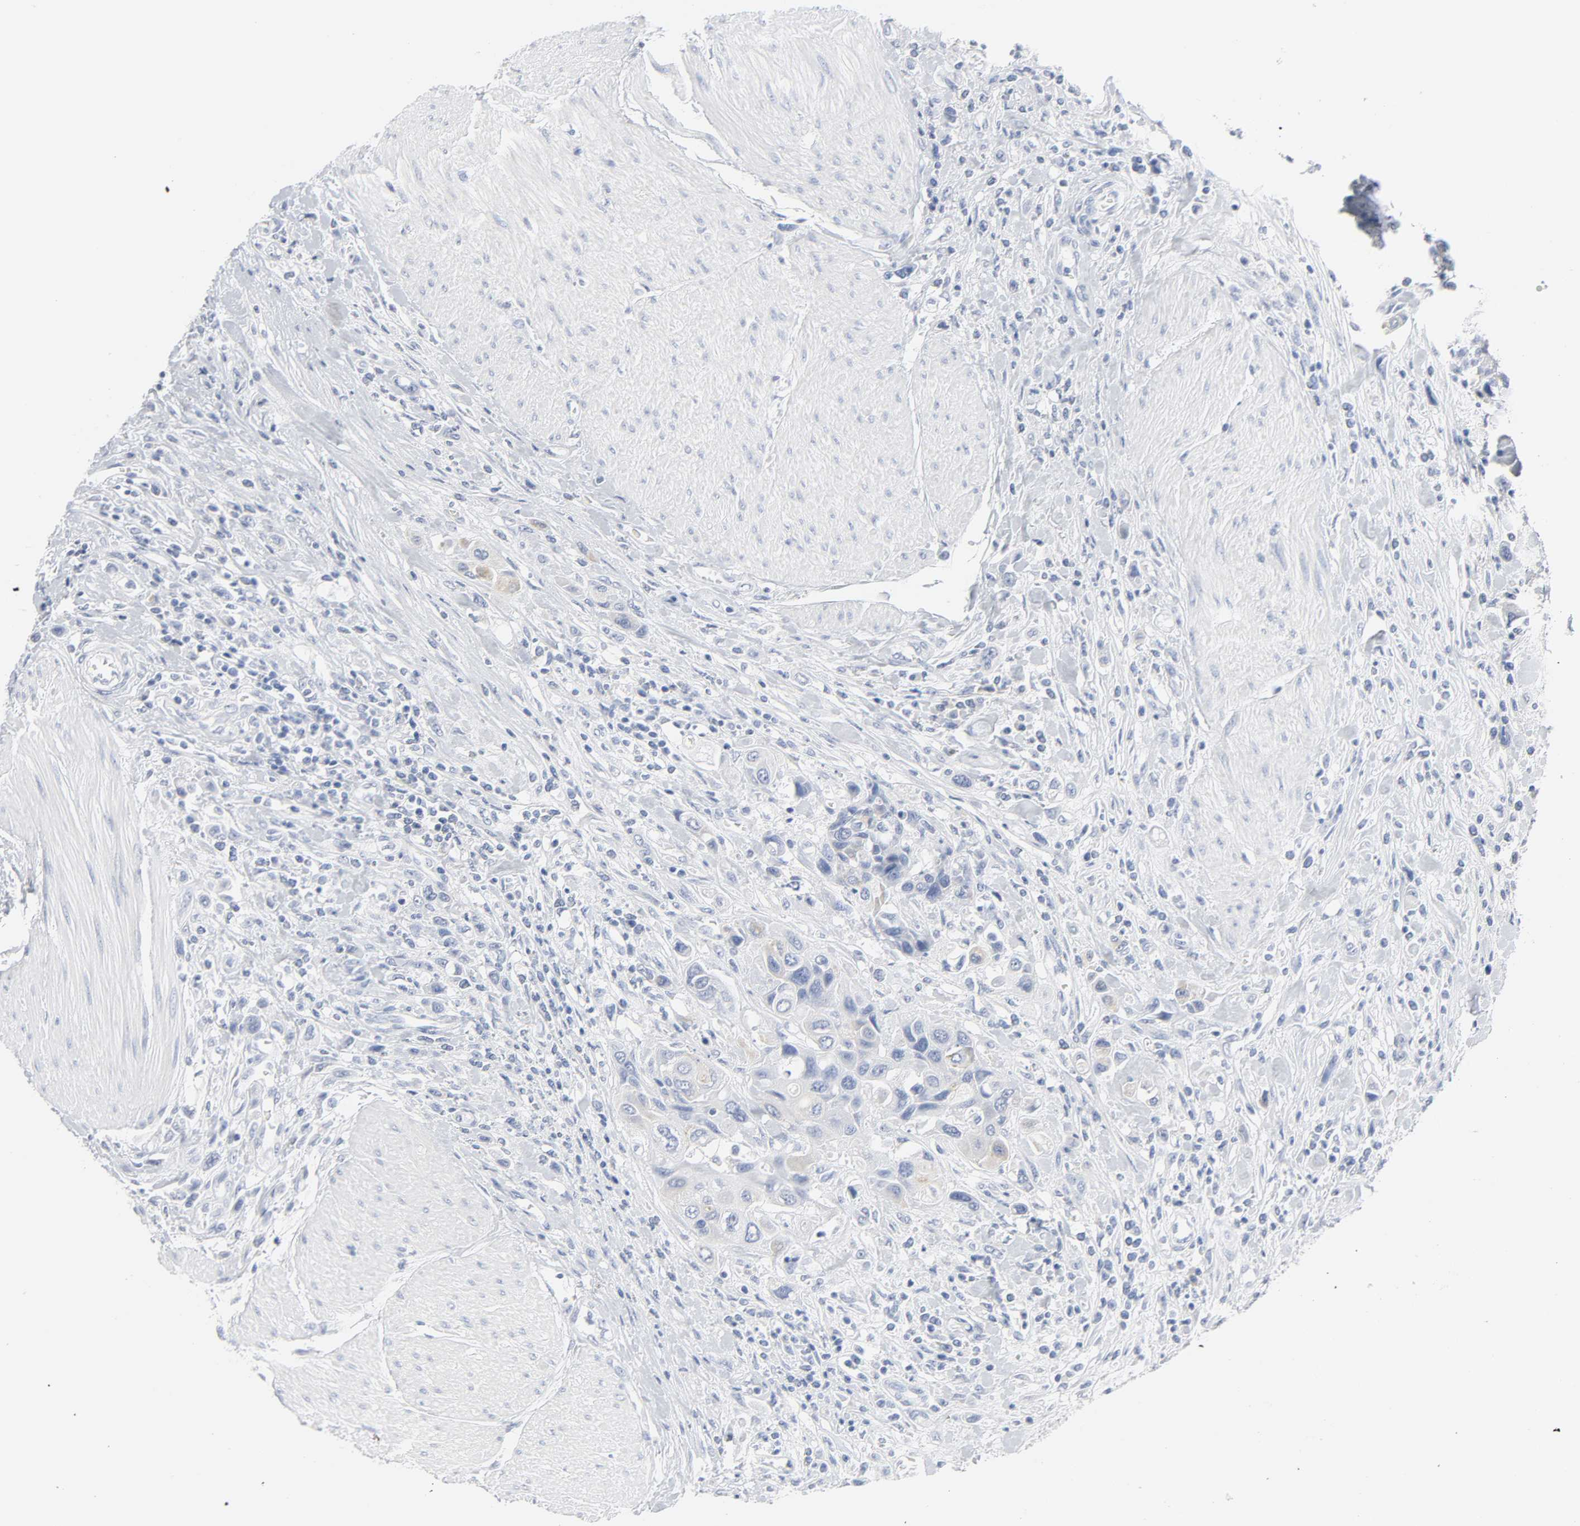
{"staining": {"intensity": "negative", "quantity": "none", "location": "none"}, "tissue": "urothelial cancer", "cell_type": "Tumor cells", "image_type": "cancer", "snomed": [{"axis": "morphology", "description": "Urothelial carcinoma, High grade"}, {"axis": "topography", "description": "Urinary bladder"}], "caption": "This is an immunohistochemistry histopathology image of human urothelial carcinoma (high-grade). There is no staining in tumor cells.", "gene": "ACP3", "patient": {"sex": "male", "age": 50}}